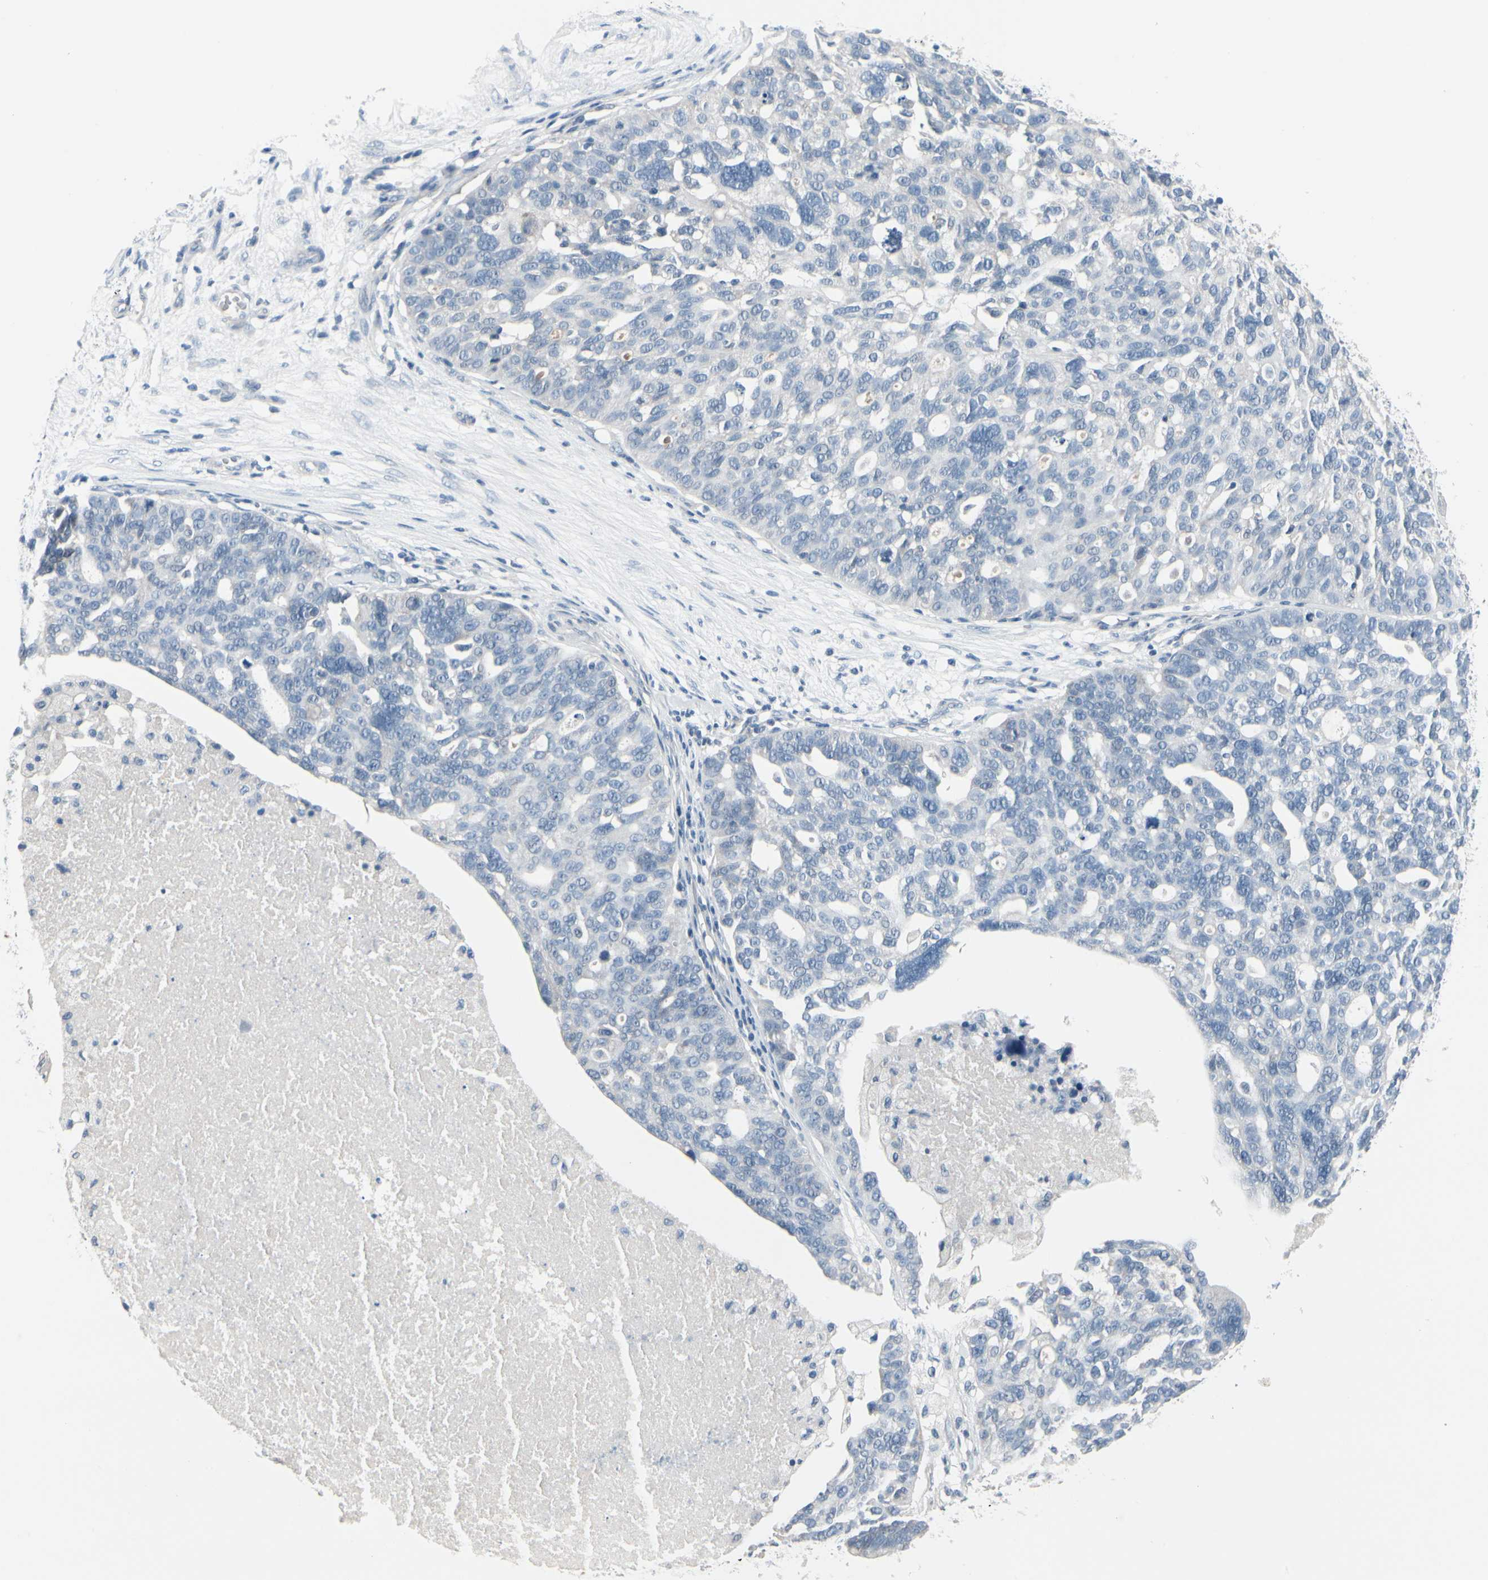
{"staining": {"intensity": "negative", "quantity": "none", "location": "none"}, "tissue": "ovarian cancer", "cell_type": "Tumor cells", "image_type": "cancer", "snomed": [{"axis": "morphology", "description": "Cystadenocarcinoma, serous, NOS"}, {"axis": "topography", "description": "Ovary"}], "caption": "DAB (3,3'-diaminobenzidine) immunohistochemical staining of ovarian cancer shows no significant positivity in tumor cells.", "gene": "PGR", "patient": {"sex": "female", "age": 59}}